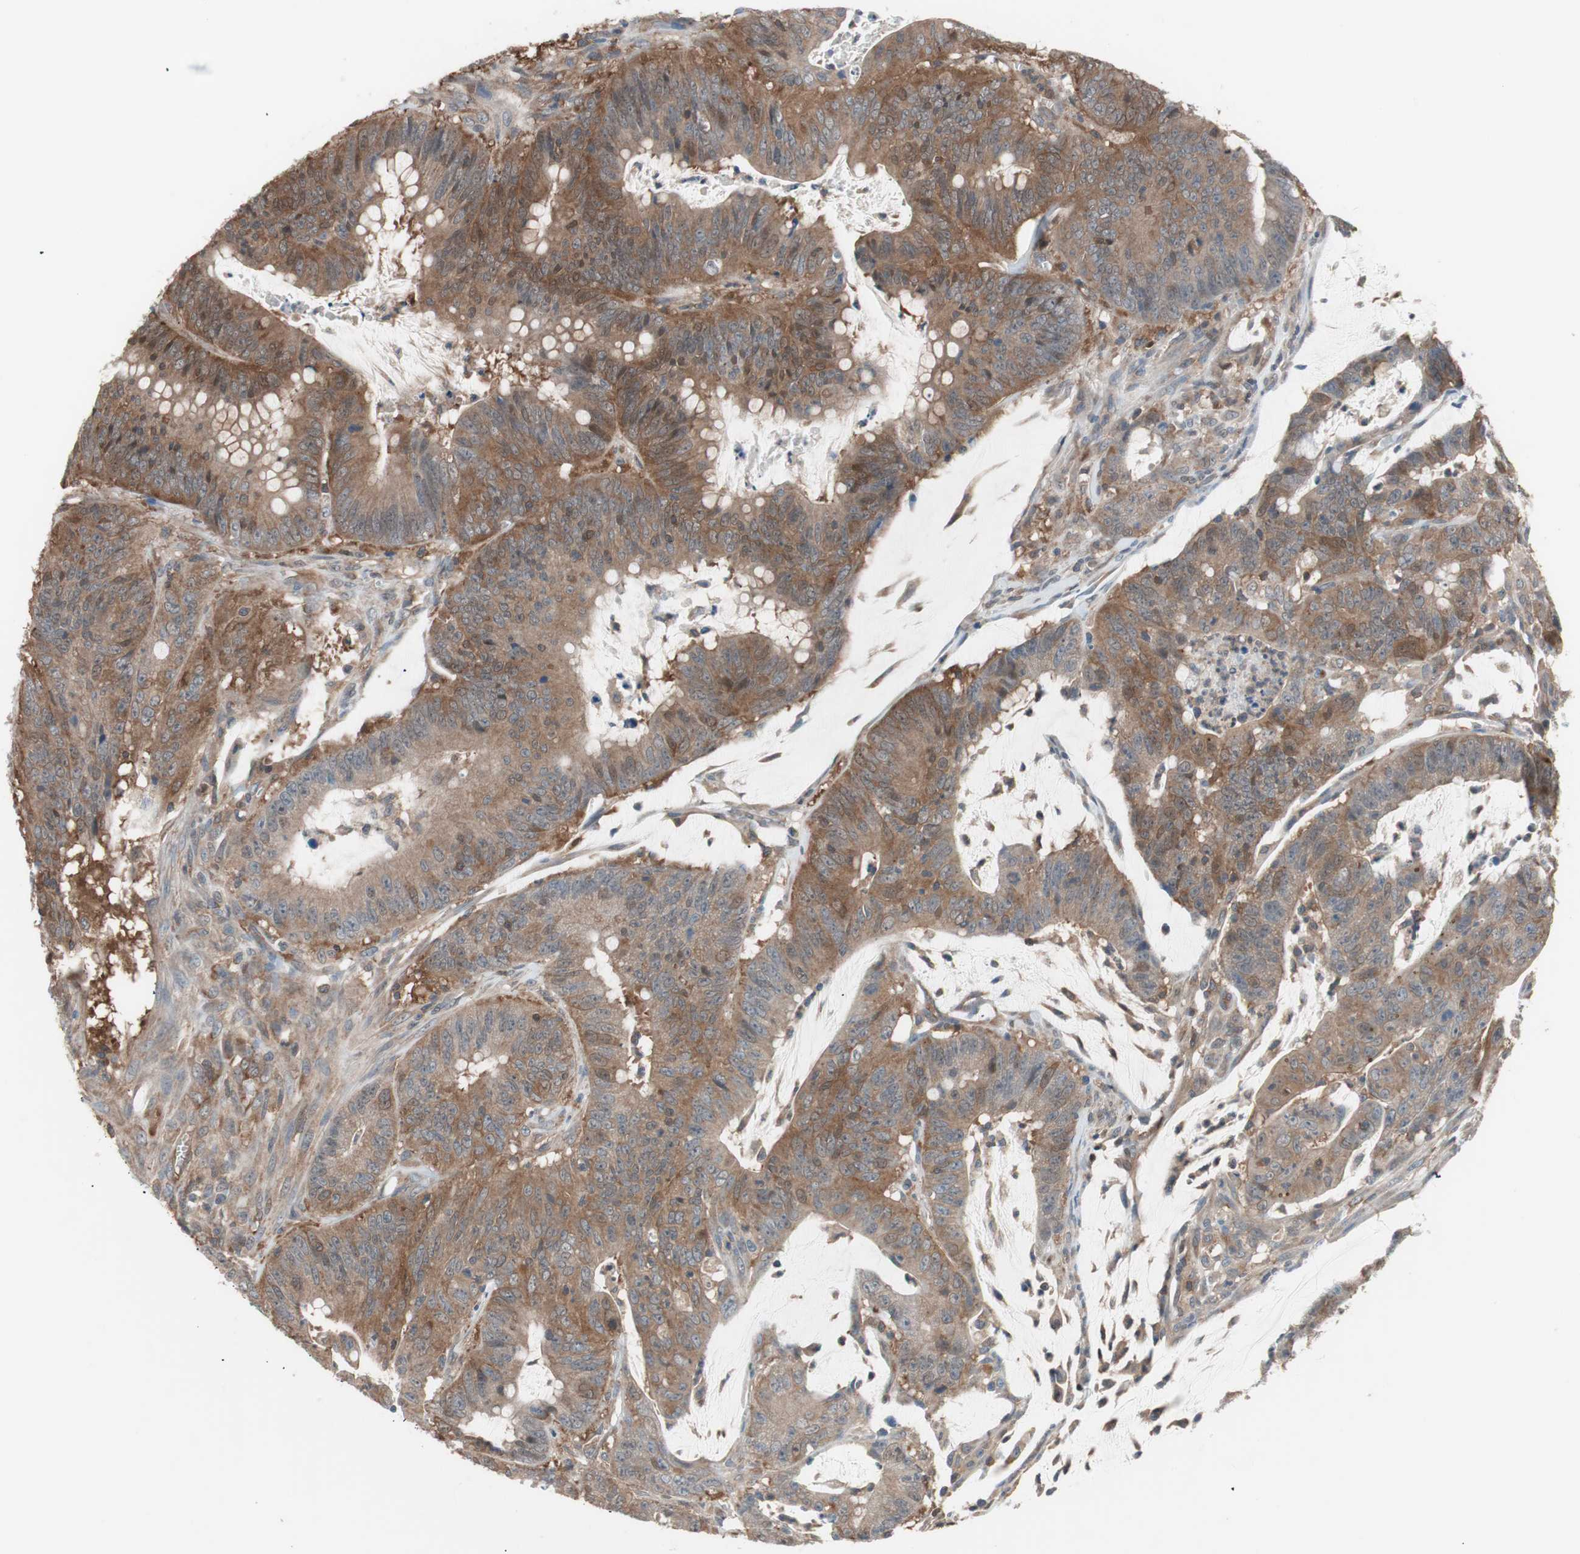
{"staining": {"intensity": "moderate", "quantity": ">75%", "location": "cytoplasmic/membranous"}, "tissue": "colorectal cancer", "cell_type": "Tumor cells", "image_type": "cancer", "snomed": [{"axis": "morphology", "description": "Adenocarcinoma, NOS"}, {"axis": "topography", "description": "Colon"}], "caption": "Protein staining demonstrates moderate cytoplasmic/membranous staining in approximately >75% of tumor cells in colorectal cancer (adenocarcinoma).", "gene": "GALT", "patient": {"sex": "male", "age": 45}}